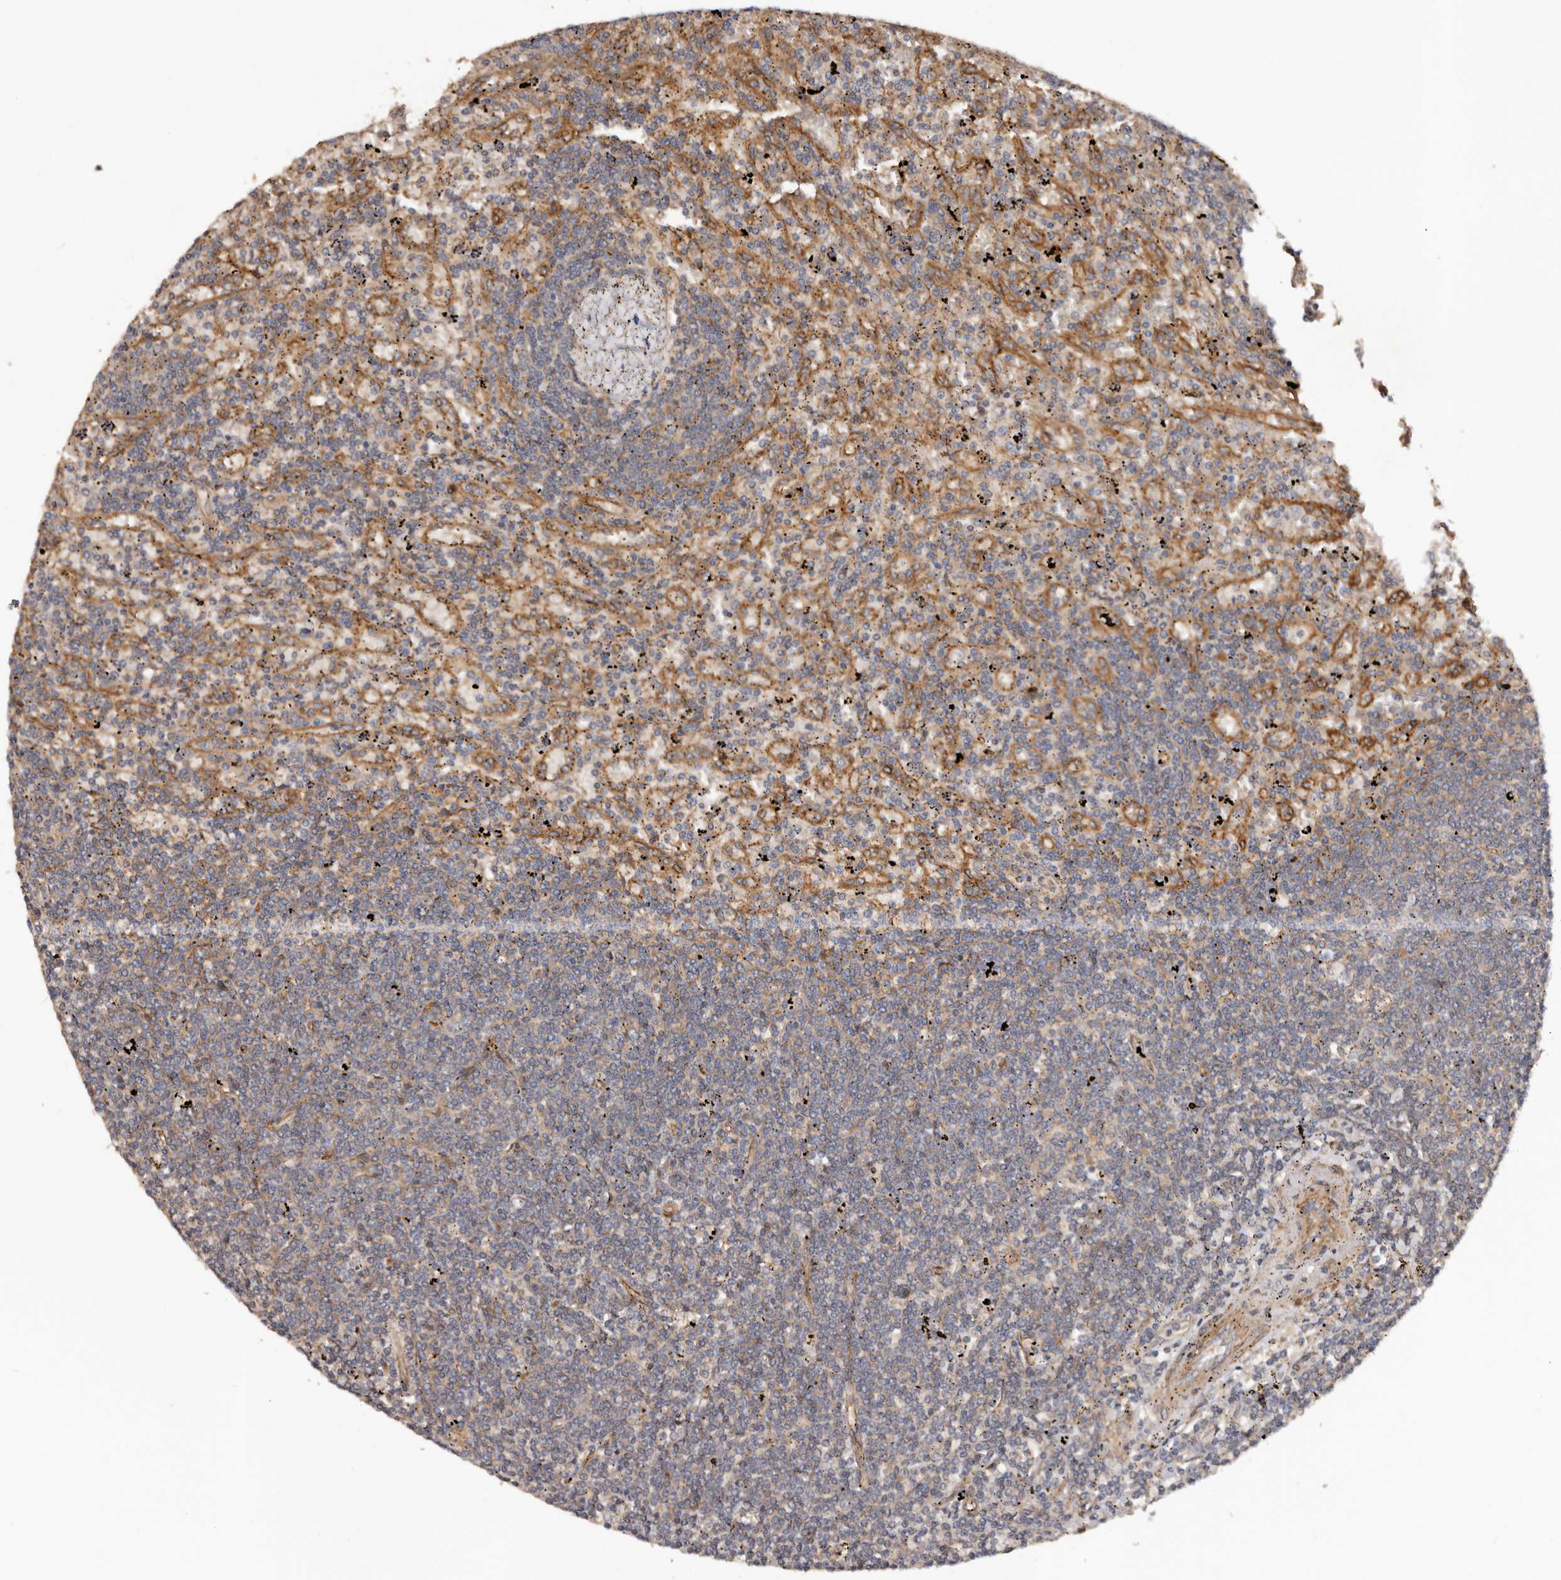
{"staining": {"intensity": "negative", "quantity": "none", "location": "none"}, "tissue": "lymphoma", "cell_type": "Tumor cells", "image_type": "cancer", "snomed": [{"axis": "morphology", "description": "Malignant lymphoma, non-Hodgkin's type, Low grade"}, {"axis": "topography", "description": "Spleen"}], "caption": "Micrograph shows no significant protein positivity in tumor cells of low-grade malignant lymphoma, non-Hodgkin's type. (DAB (3,3'-diaminobenzidine) immunohistochemistry visualized using brightfield microscopy, high magnification).", "gene": "GTPBP1", "patient": {"sex": "male", "age": 76}}